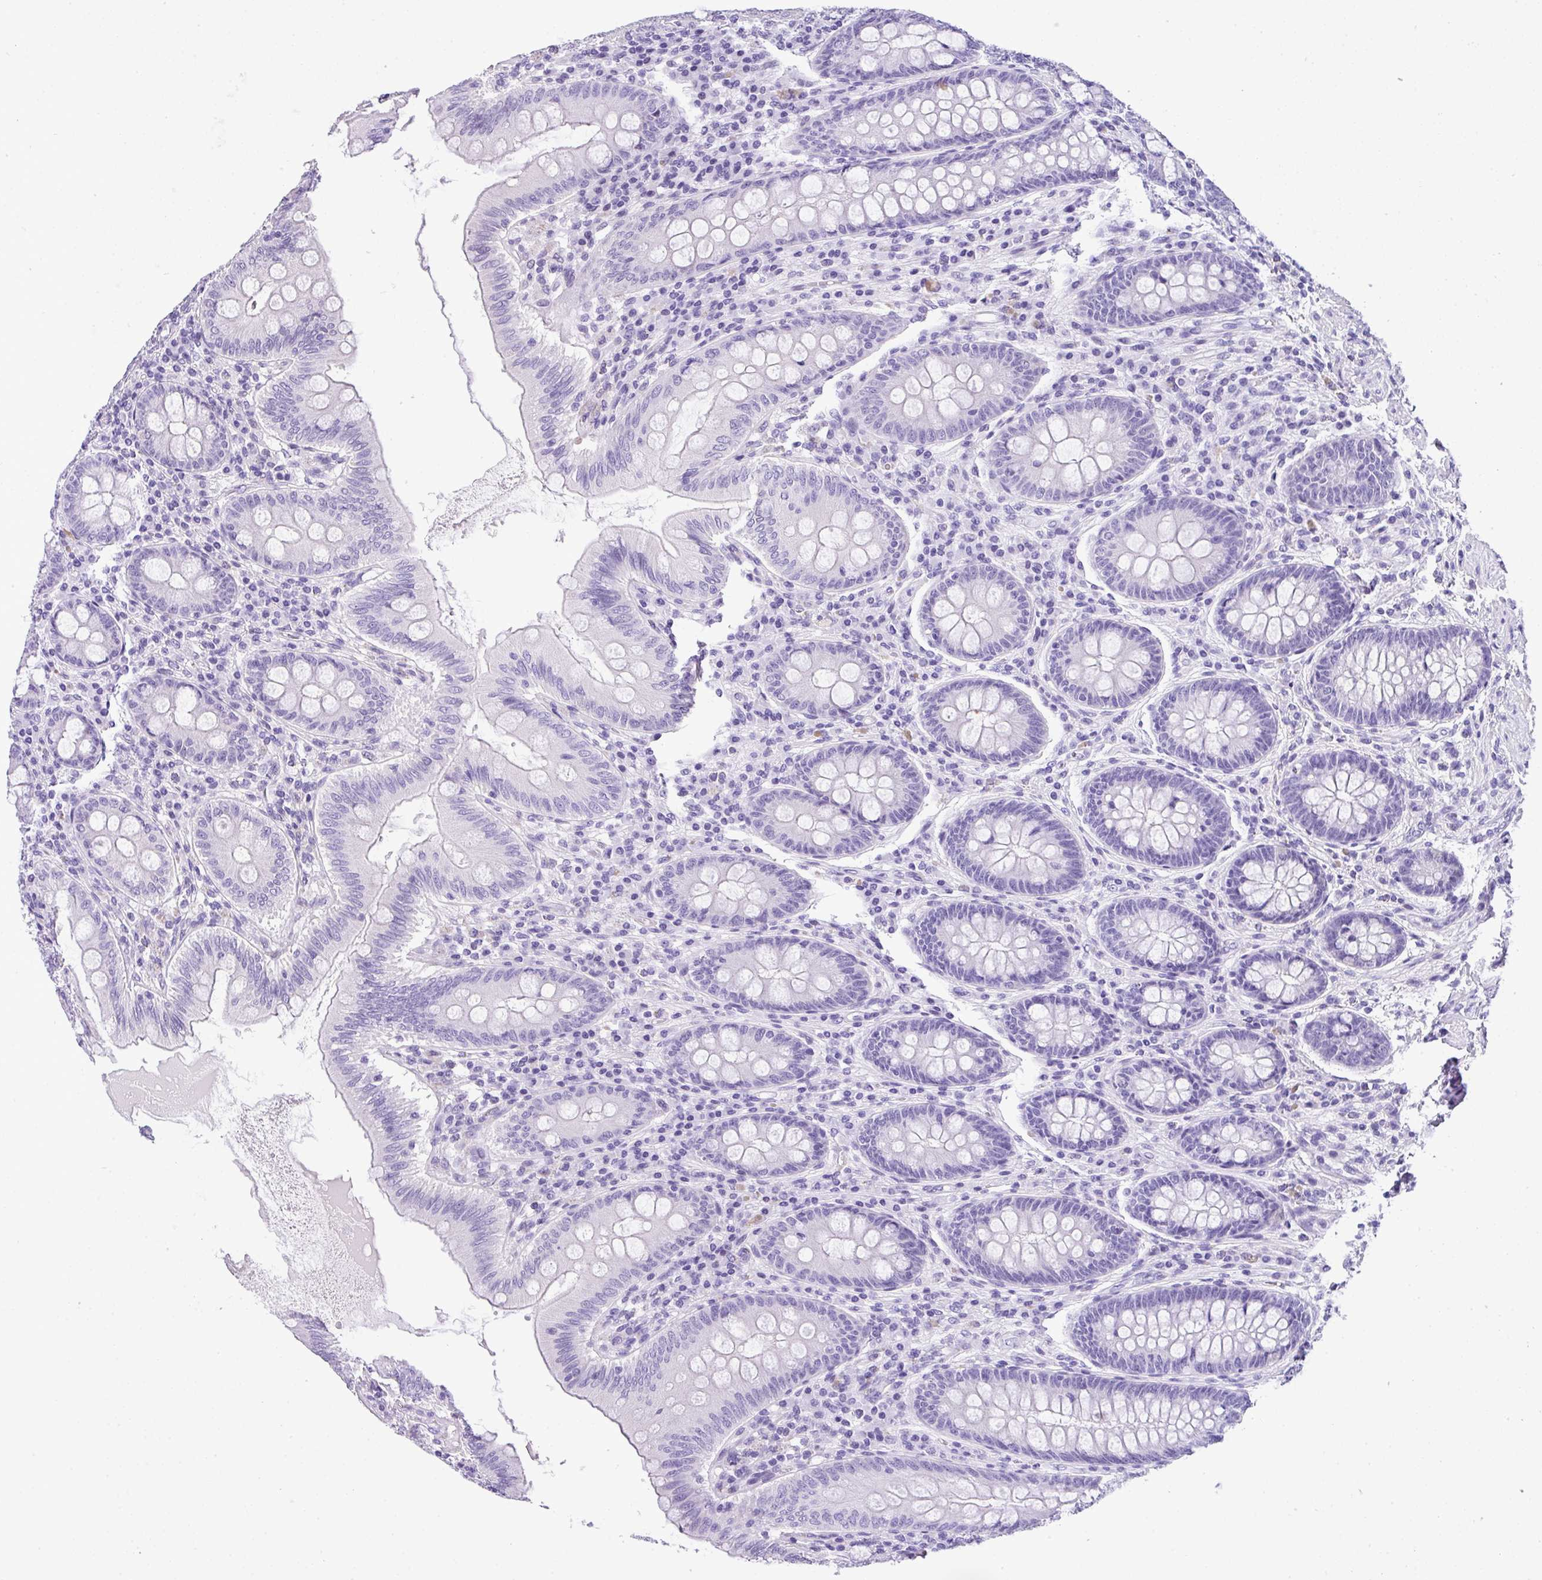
{"staining": {"intensity": "negative", "quantity": "none", "location": "none"}, "tissue": "appendix", "cell_type": "Glandular cells", "image_type": "normal", "snomed": [{"axis": "morphology", "description": "Normal tissue, NOS"}, {"axis": "topography", "description": "Appendix"}], "caption": "Image shows no protein expression in glandular cells of benign appendix. Nuclei are stained in blue.", "gene": "MUC21", "patient": {"sex": "male", "age": 71}}